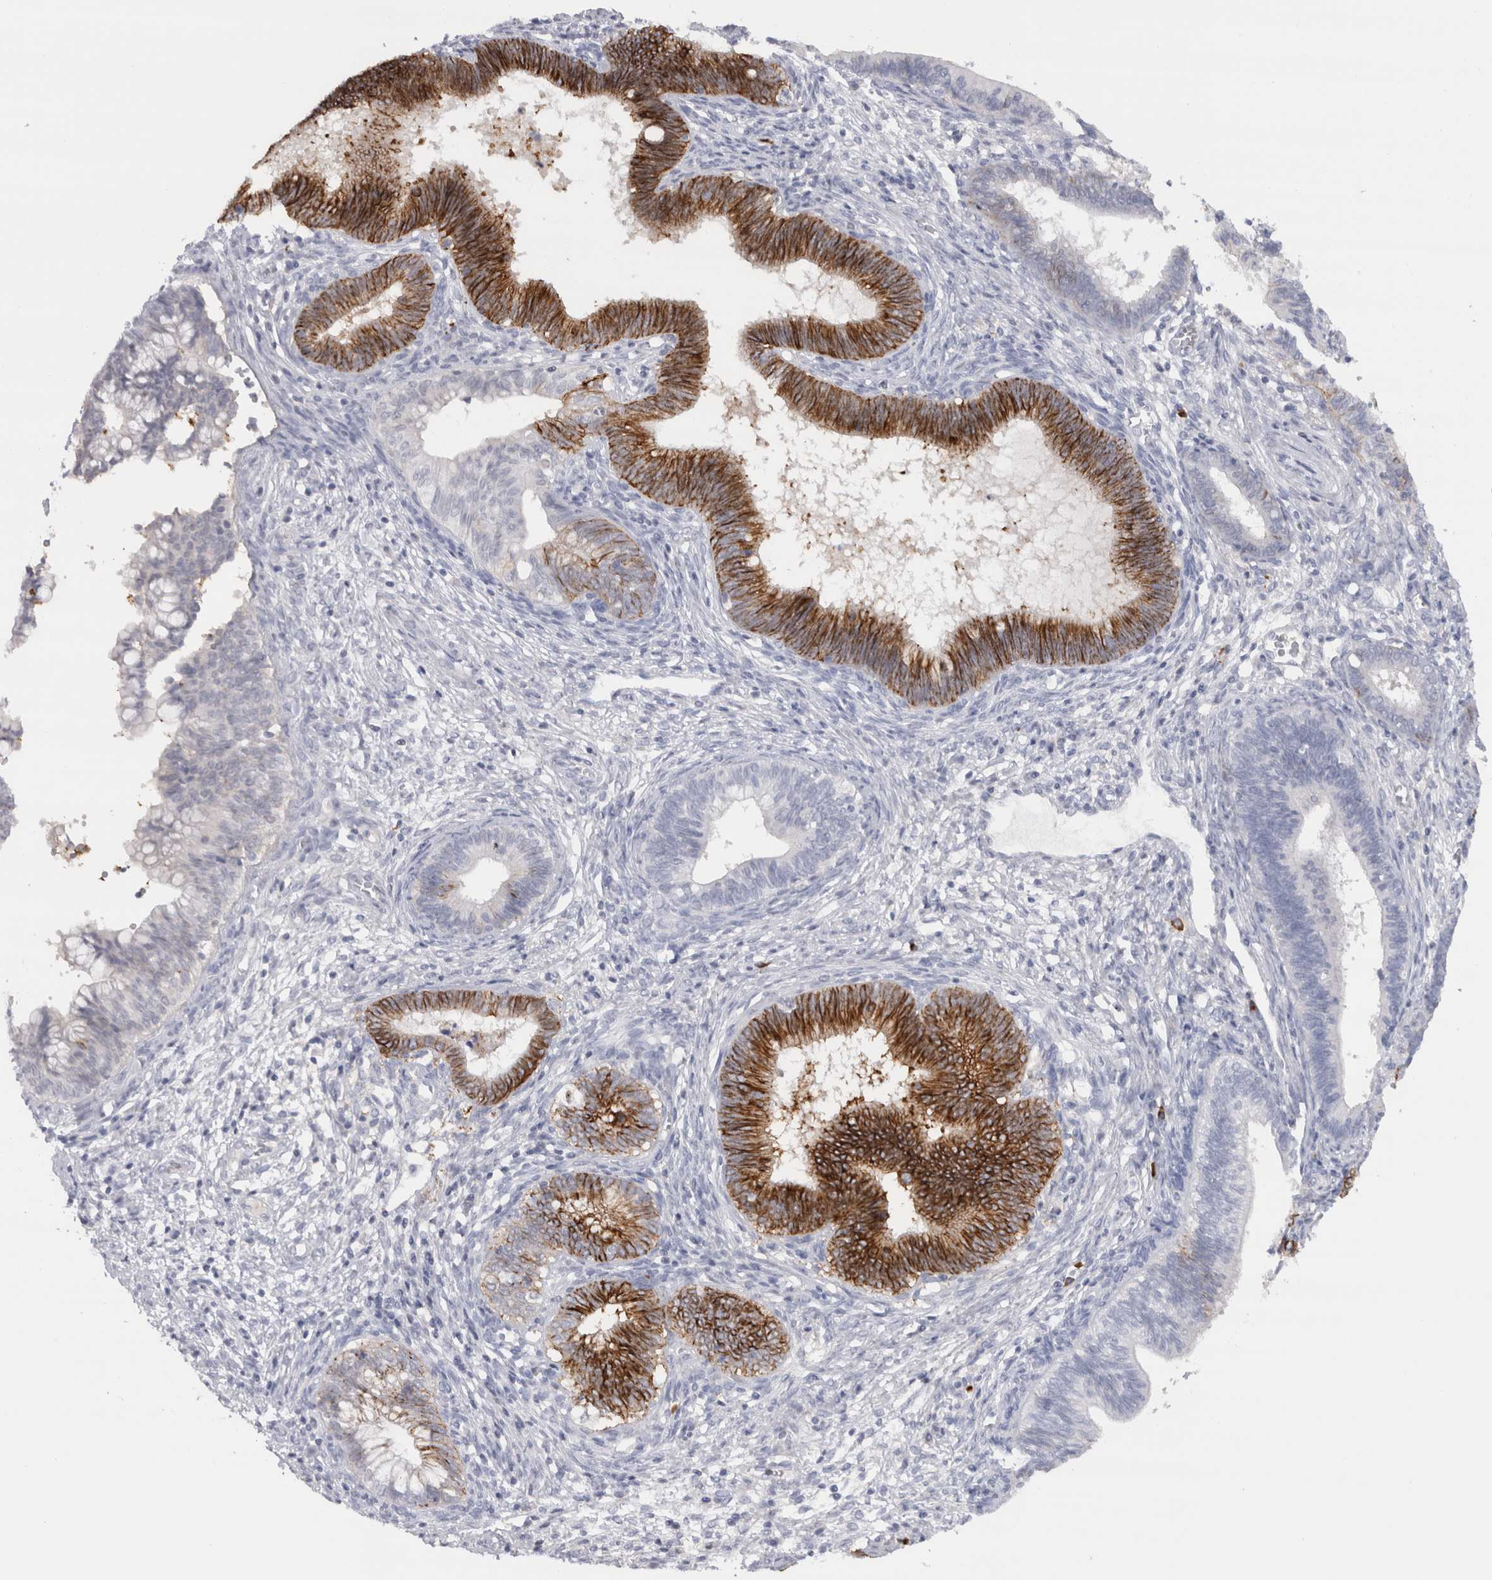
{"staining": {"intensity": "strong", "quantity": "25%-75%", "location": "cytoplasmic/membranous"}, "tissue": "cervical cancer", "cell_type": "Tumor cells", "image_type": "cancer", "snomed": [{"axis": "morphology", "description": "Adenocarcinoma, NOS"}, {"axis": "topography", "description": "Cervix"}], "caption": "Cervical cancer tissue reveals strong cytoplasmic/membranous expression in about 25%-75% of tumor cells", "gene": "CDH17", "patient": {"sex": "female", "age": 44}}